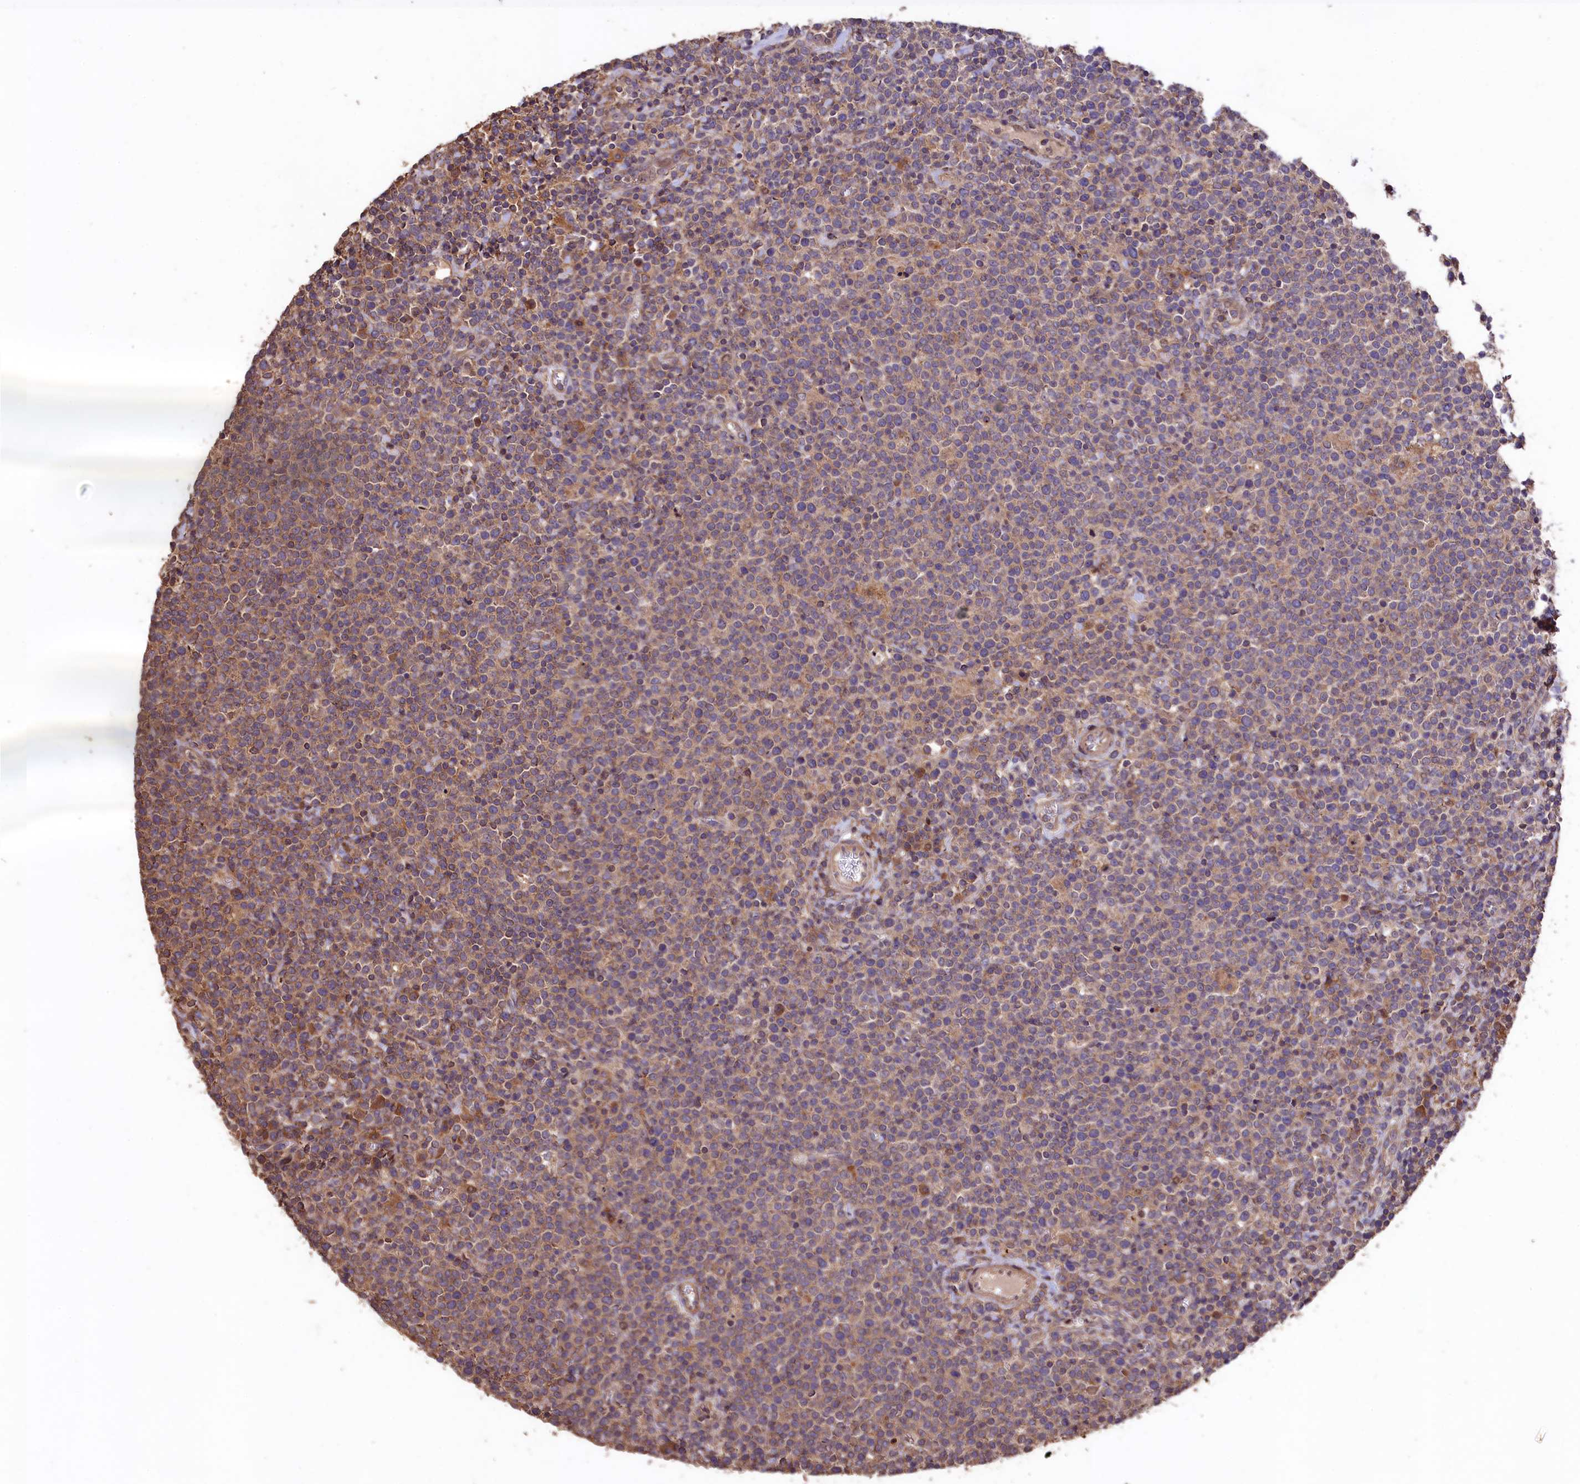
{"staining": {"intensity": "weak", "quantity": ">75%", "location": "cytoplasmic/membranous"}, "tissue": "lymphoma", "cell_type": "Tumor cells", "image_type": "cancer", "snomed": [{"axis": "morphology", "description": "Malignant lymphoma, non-Hodgkin's type, High grade"}, {"axis": "topography", "description": "Lymph node"}], "caption": "Immunohistochemical staining of human lymphoma exhibits weak cytoplasmic/membranous protein staining in approximately >75% of tumor cells.", "gene": "TMEM98", "patient": {"sex": "male", "age": 61}}